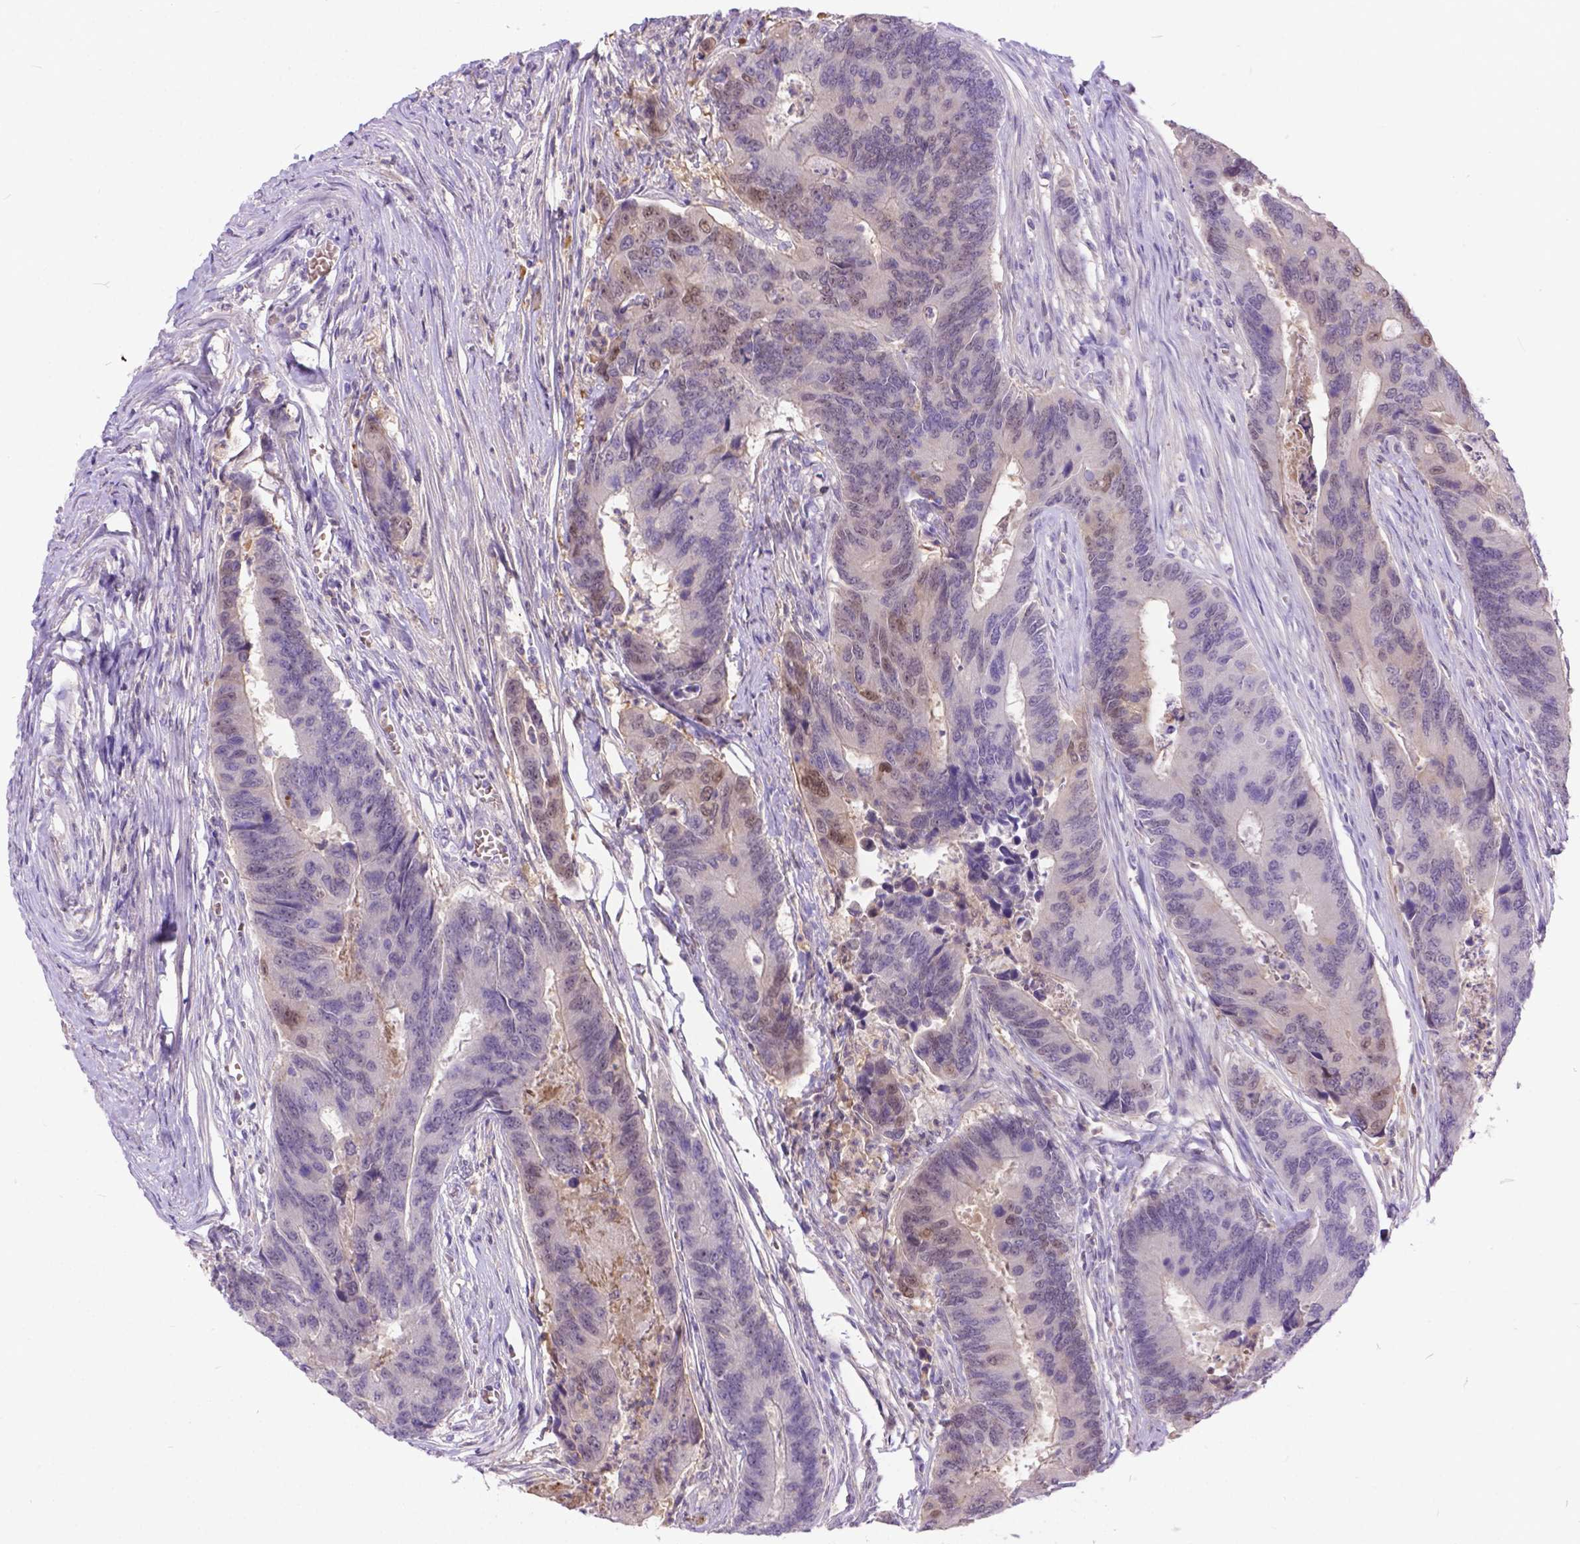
{"staining": {"intensity": "weak", "quantity": "25%-75%", "location": "cytoplasmic/membranous,nuclear"}, "tissue": "colorectal cancer", "cell_type": "Tumor cells", "image_type": "cancer", "snomed": [{"axis": "morphology", "description": "Adenocarcinoma, NOS"}, {"axis": "topography", "description": "Colon"}], "caption": "Adenocarcinoma (colorectal) tissue exhibits weak cytoplasmic/membranous and nuclear expression in about 25%-75% of tumor cells, visualized by immunohistochemistry.", "gene": "TMEM169", "patient": {"sex": "female", "age": 67}}